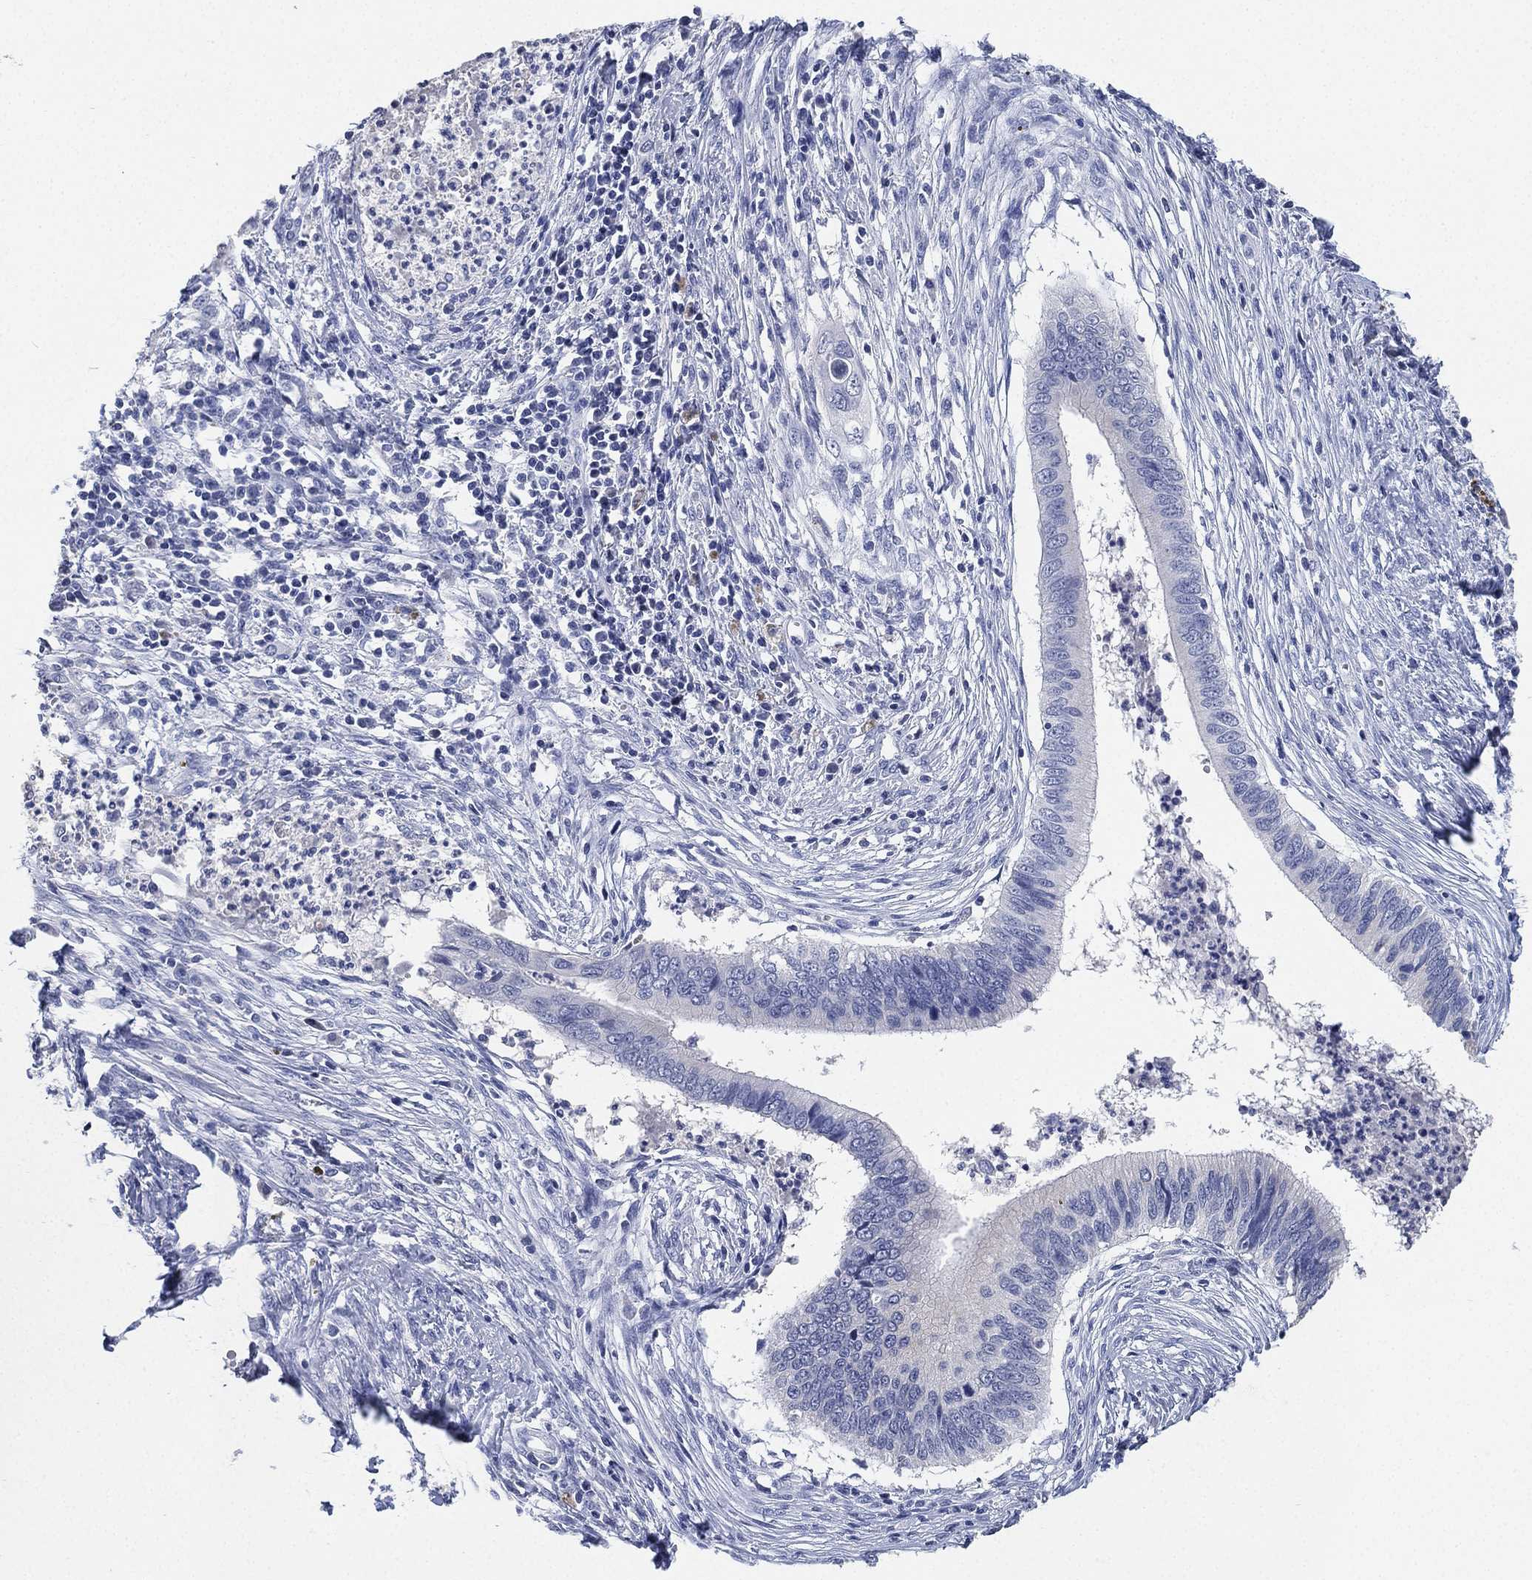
{"staining": {"intensity": "negative", "quantity": "none", "location": "none"}, "tissue": "cervical cancer", "cell_type": "Tumor cells", "image_type": "cancer", "snomed": [{"axis": "morphology", "description": "Adenocarcinoma, NOS"}, {"axis": "topography", "description": "Cervix"}], "caption": "The photomicrograph shows no significant staining in tumor cells of cervical cancer (adenocarcinoma). The staining was performed using DAB to visualize the protein expression in brown, while the nuclei were stained in blue with hematoxylin (Magnification: 20x).", "gene": "IYD", "patient": {"sex": "female", "age": 42}}